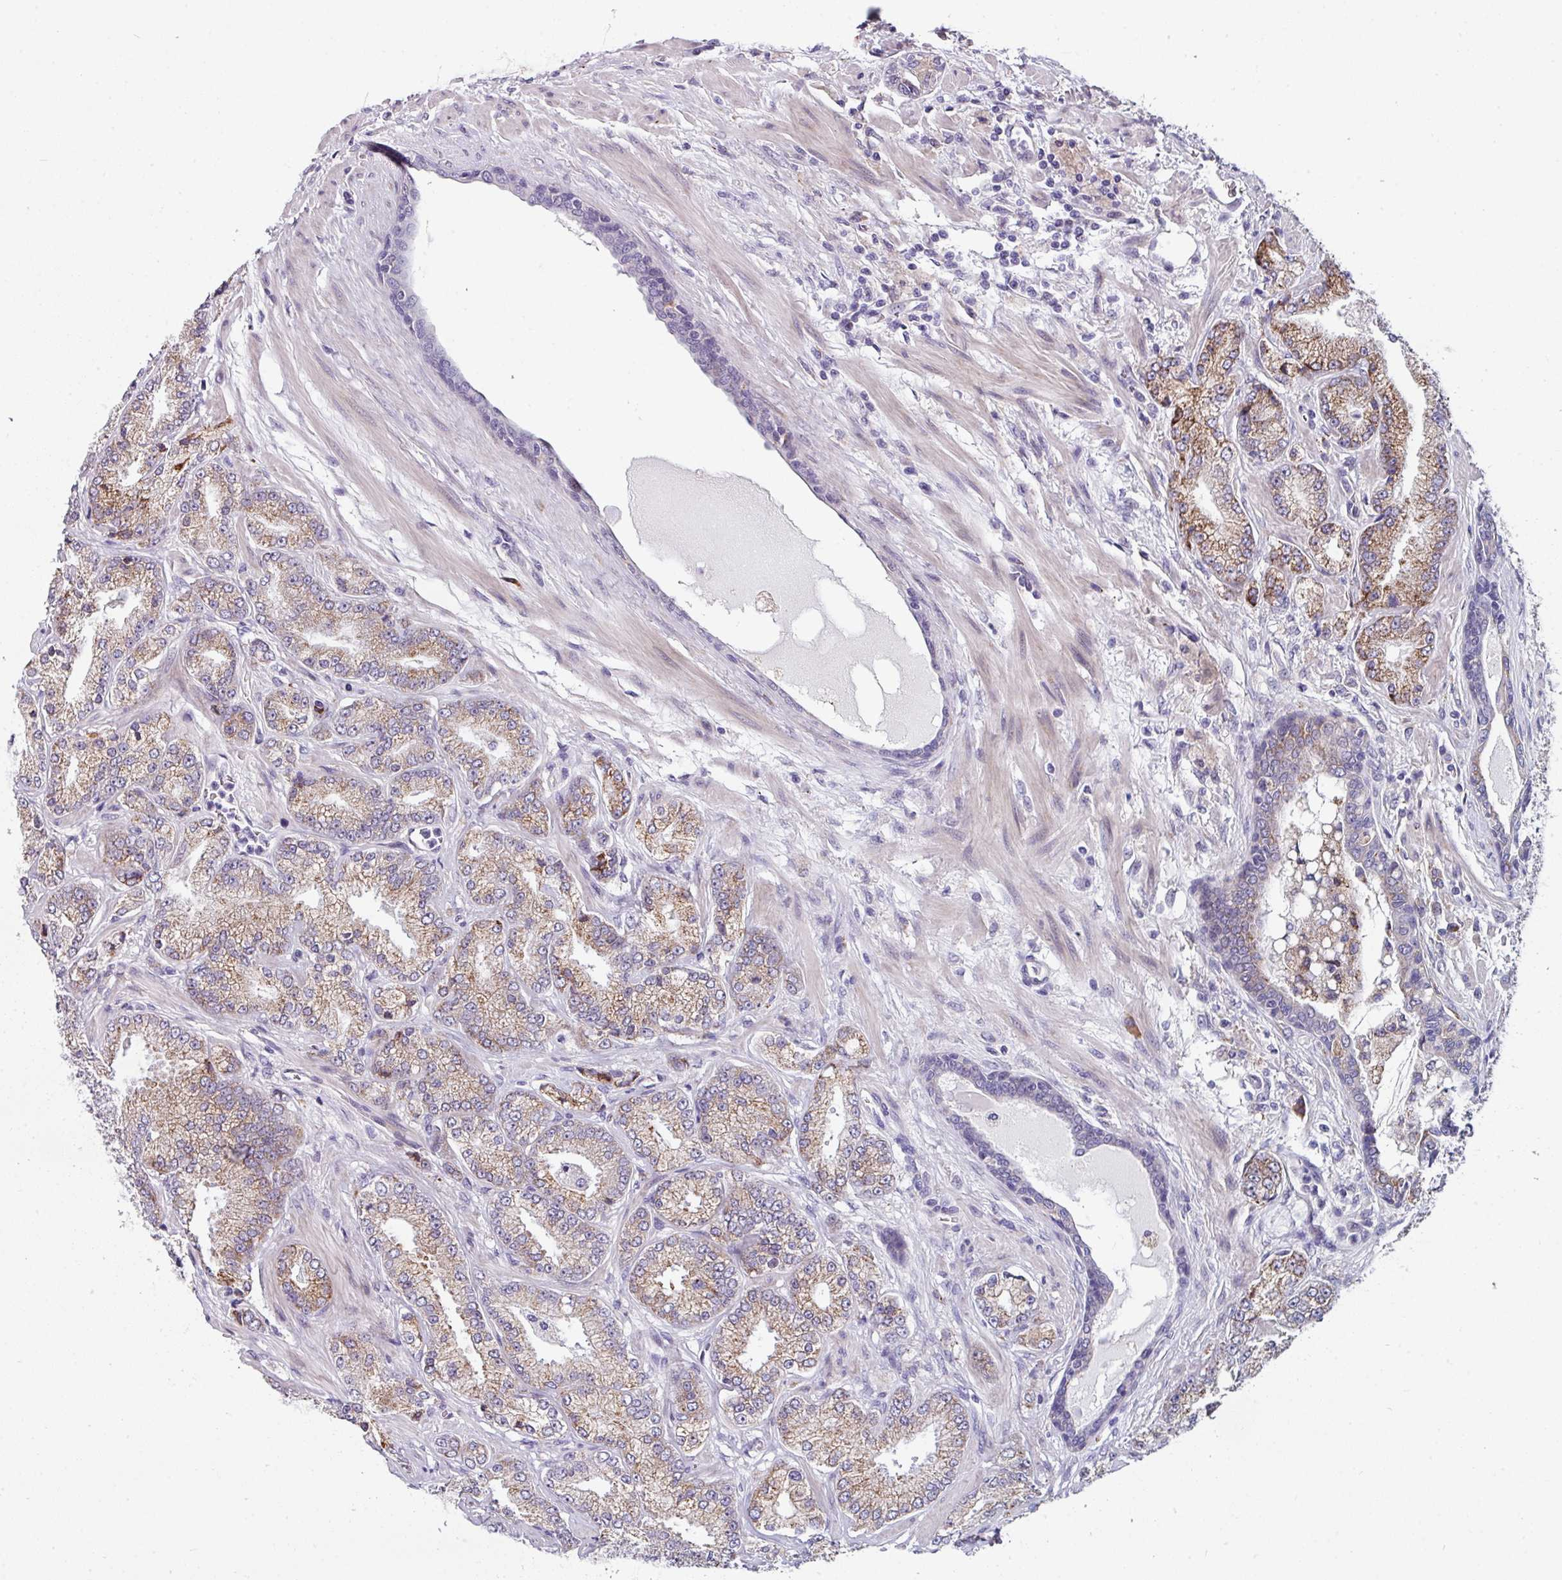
{"staining": {"intensity": "moderate", "quantity": "25%-75%", "location": "cytoplasmic/membranous"}, "tissue": "prostate cancer", "cell_type": "Tumor cells", "image_type": "cancer", "snomed": [{"axis": "morphology", "description": "Adenocarcinoma, High grade"}, {"axis": "topography", "description": "Prostate"}], "caption": "Tumor cells display medium levels of moderate cytoplasmic/membranous staining in approximately 25%-75% of cells in human prostate cancer.", "gene": "BMS1", "patient": {"sex": "male", "age": 68}}